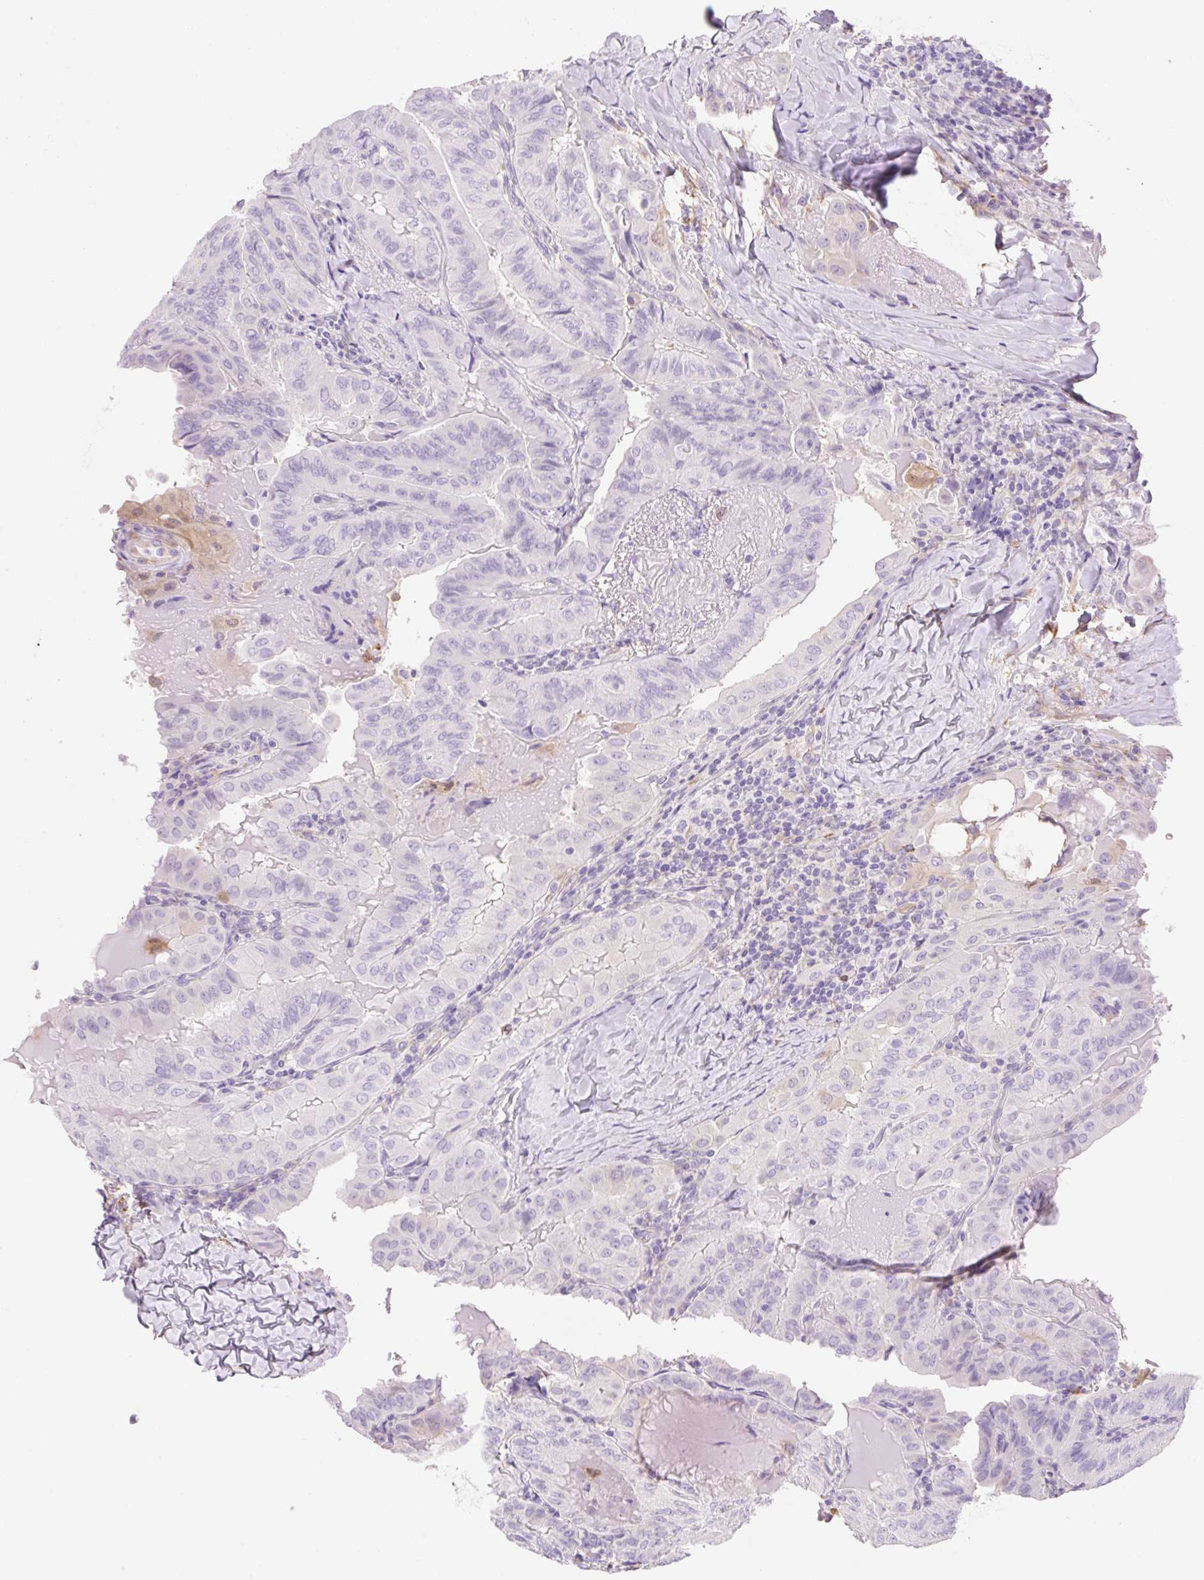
{"staining": {"intensity": "negative", "quantity": "none", "location": "none"}, "tissue": "thyroid cancer", "cell_type": "Tumor cells", "image_type": "cancer", "snomed": [{"axis": "morphology", "description": "Papillary adenocarcinoma, NOS"}, {"axis": "topography", "description": "Thyroid gland"}], "caption": "Protein analysis of papillary adenocarcinoma (thyroid) demonstrates no significant positivity in tumor cells. The staining was performed using DAB to visualize the protein expression in brown, while the nuclei were stained in blue with hematoxylin (Magnification: 20x).", "gene": "FABP5", "patient": {"sex": "female", "age": 68}}